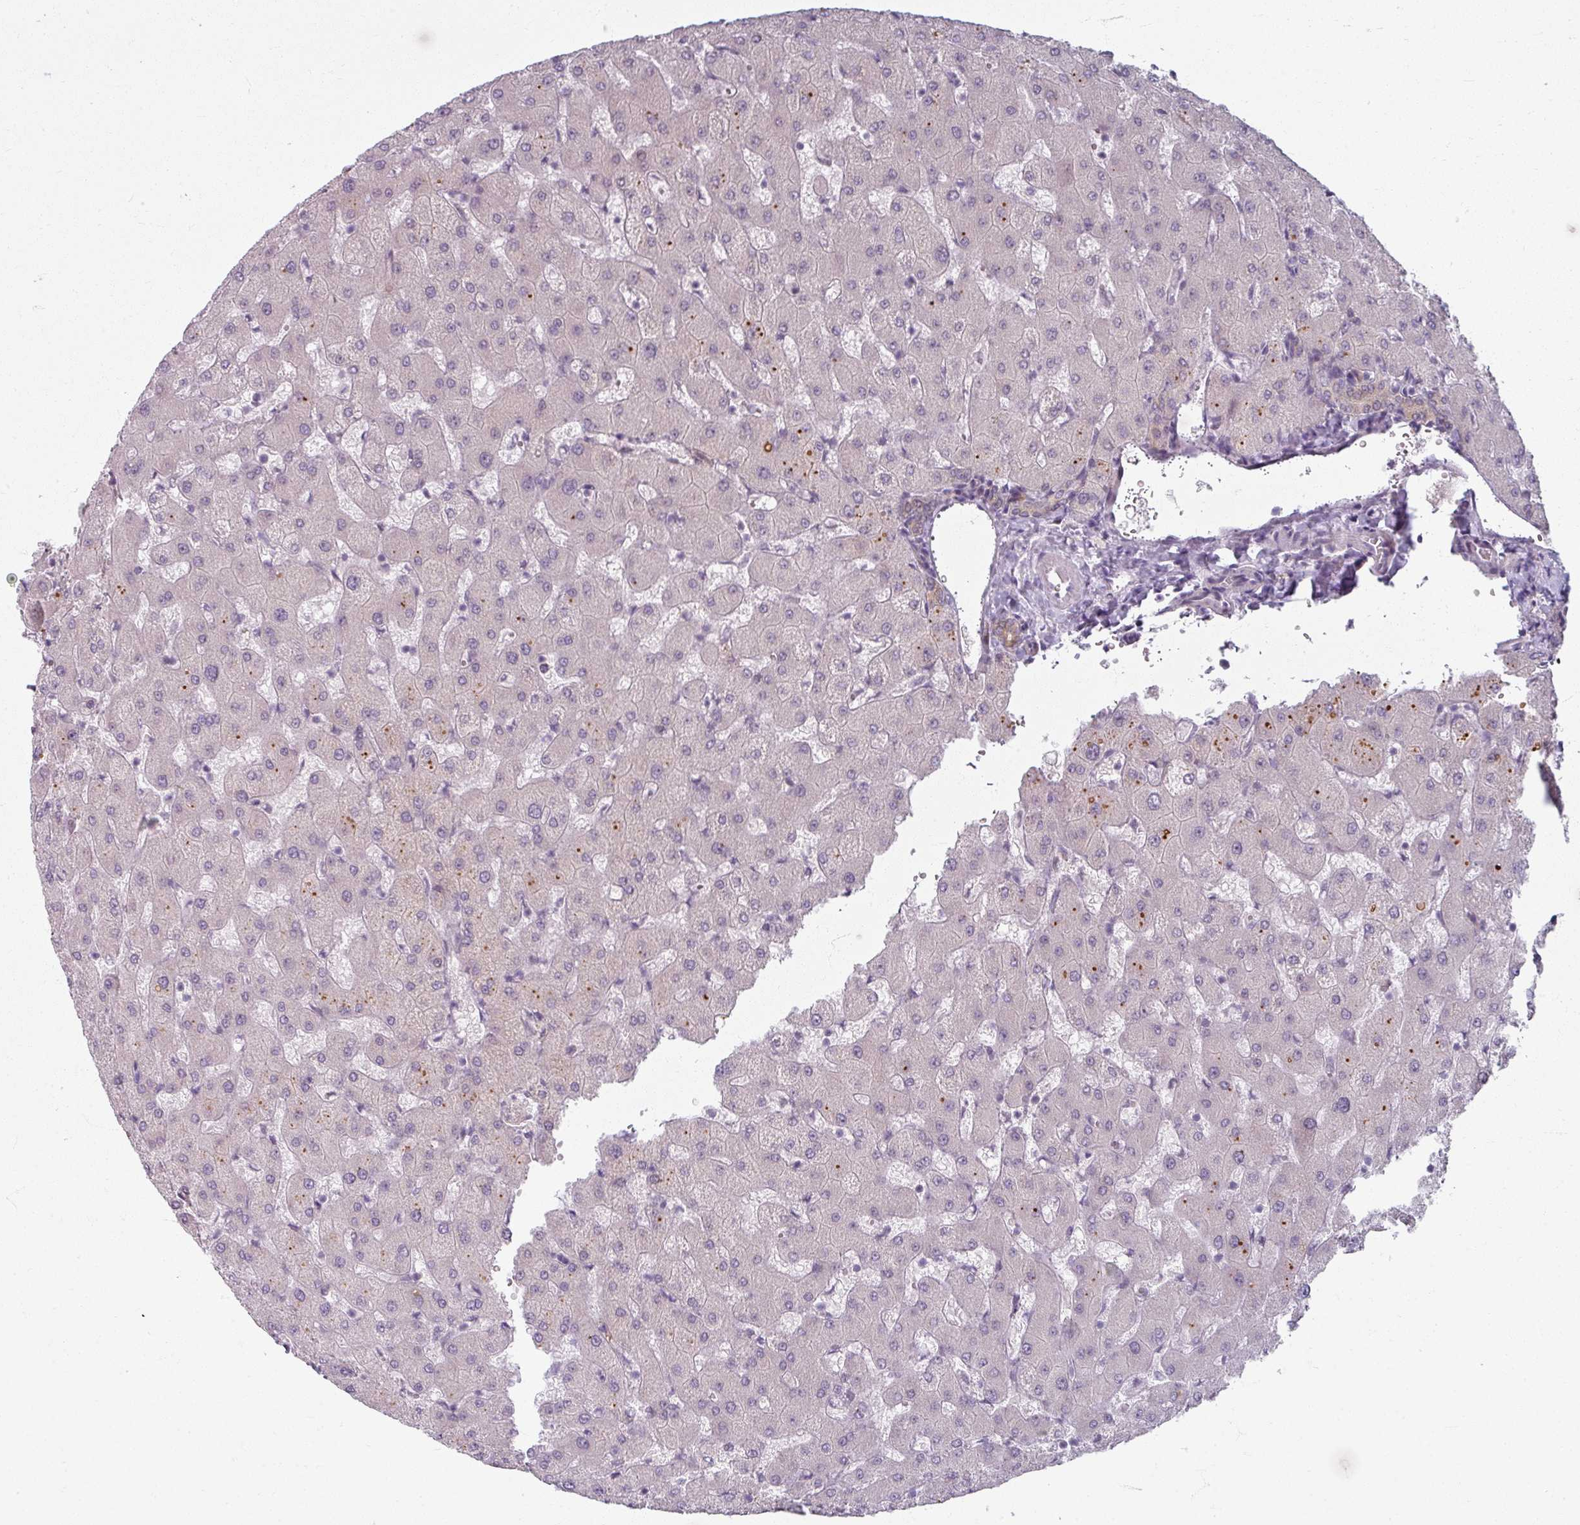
{"staining": {"intensity": "moderate", "quantity": "25%-75%", "location": "cytoplasmic/membranous"}, "tissue": "liver", "cell_type": "Cholangiocytes", "image_type": "normal", "snomed": [{"axis": "morphology", "description": "Normal tissue, NOS"}, {"axis": "topography", "description": "Liver"}], "caption": "Protein staining by IHC exhibits moderate cytoplasmic/membranous expression in approximately 25%-75% of cholangiocytes in benign liver. The protein is stained brown, and the nuclei are stained in blue (DAB (3,3'-diaminobenzidine) IHC with brightfield microscopy, high magnification).", "gene": "KLC3", "patient": {"sex": "female", "age": 63}}